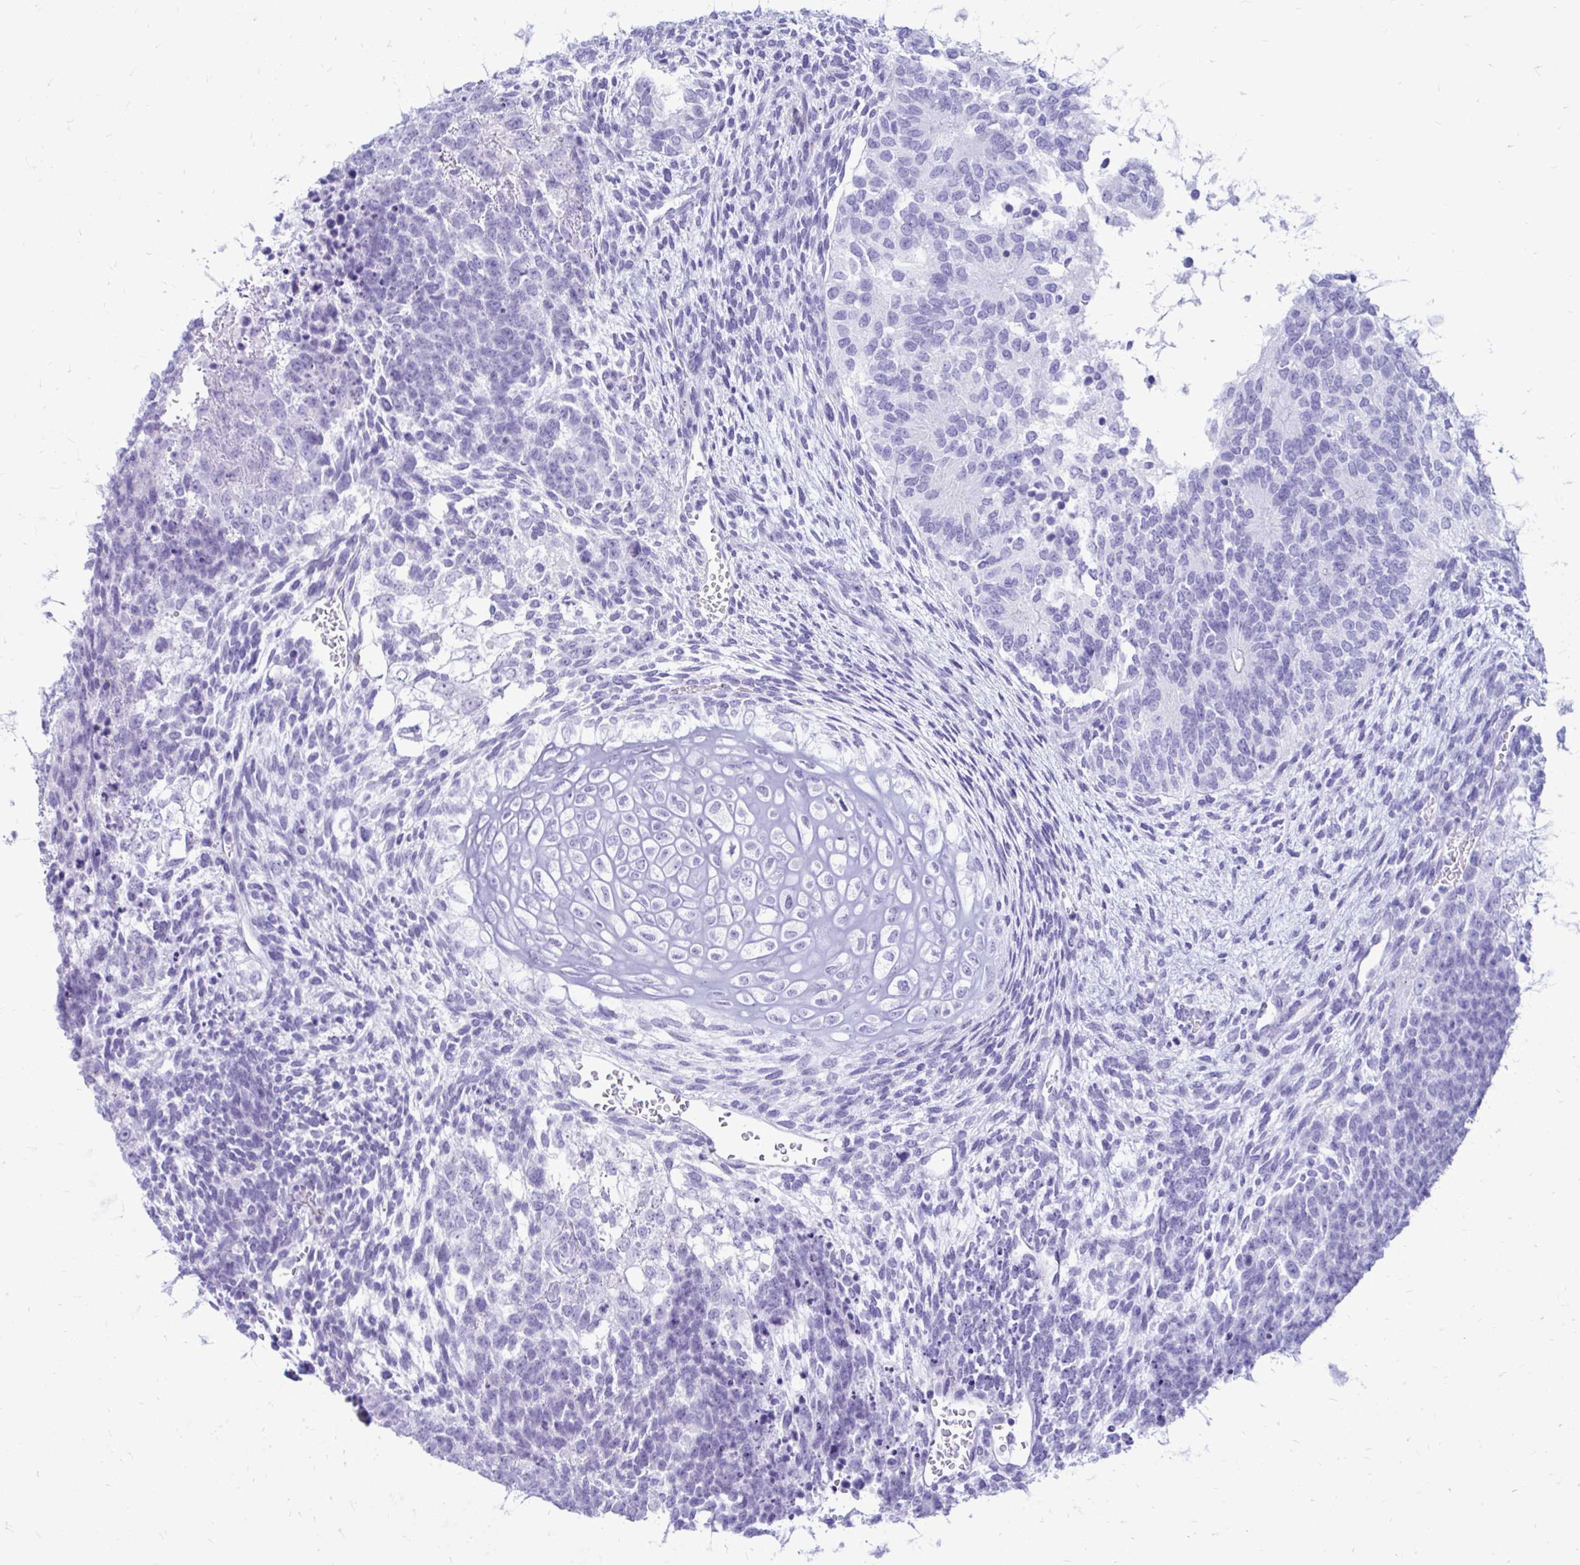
{"staining": {"intensity": "negative", "quantity": "none", "location": "none"}, "tissue": "testis cancer", "cell_type": "Tumor cells", "image_type": "cancer", "snomed": [{"axis": "morphology", "description": "Carcinoma, Embryonal, NOS"}, {"axis": "topography", "description": "Testis"}], "caption": "Tumor cells are negative for protein expression in human testis embryonal carcinoma.", "gene": "OR10R2", "patient": {"sex": "male", "age": 23}}